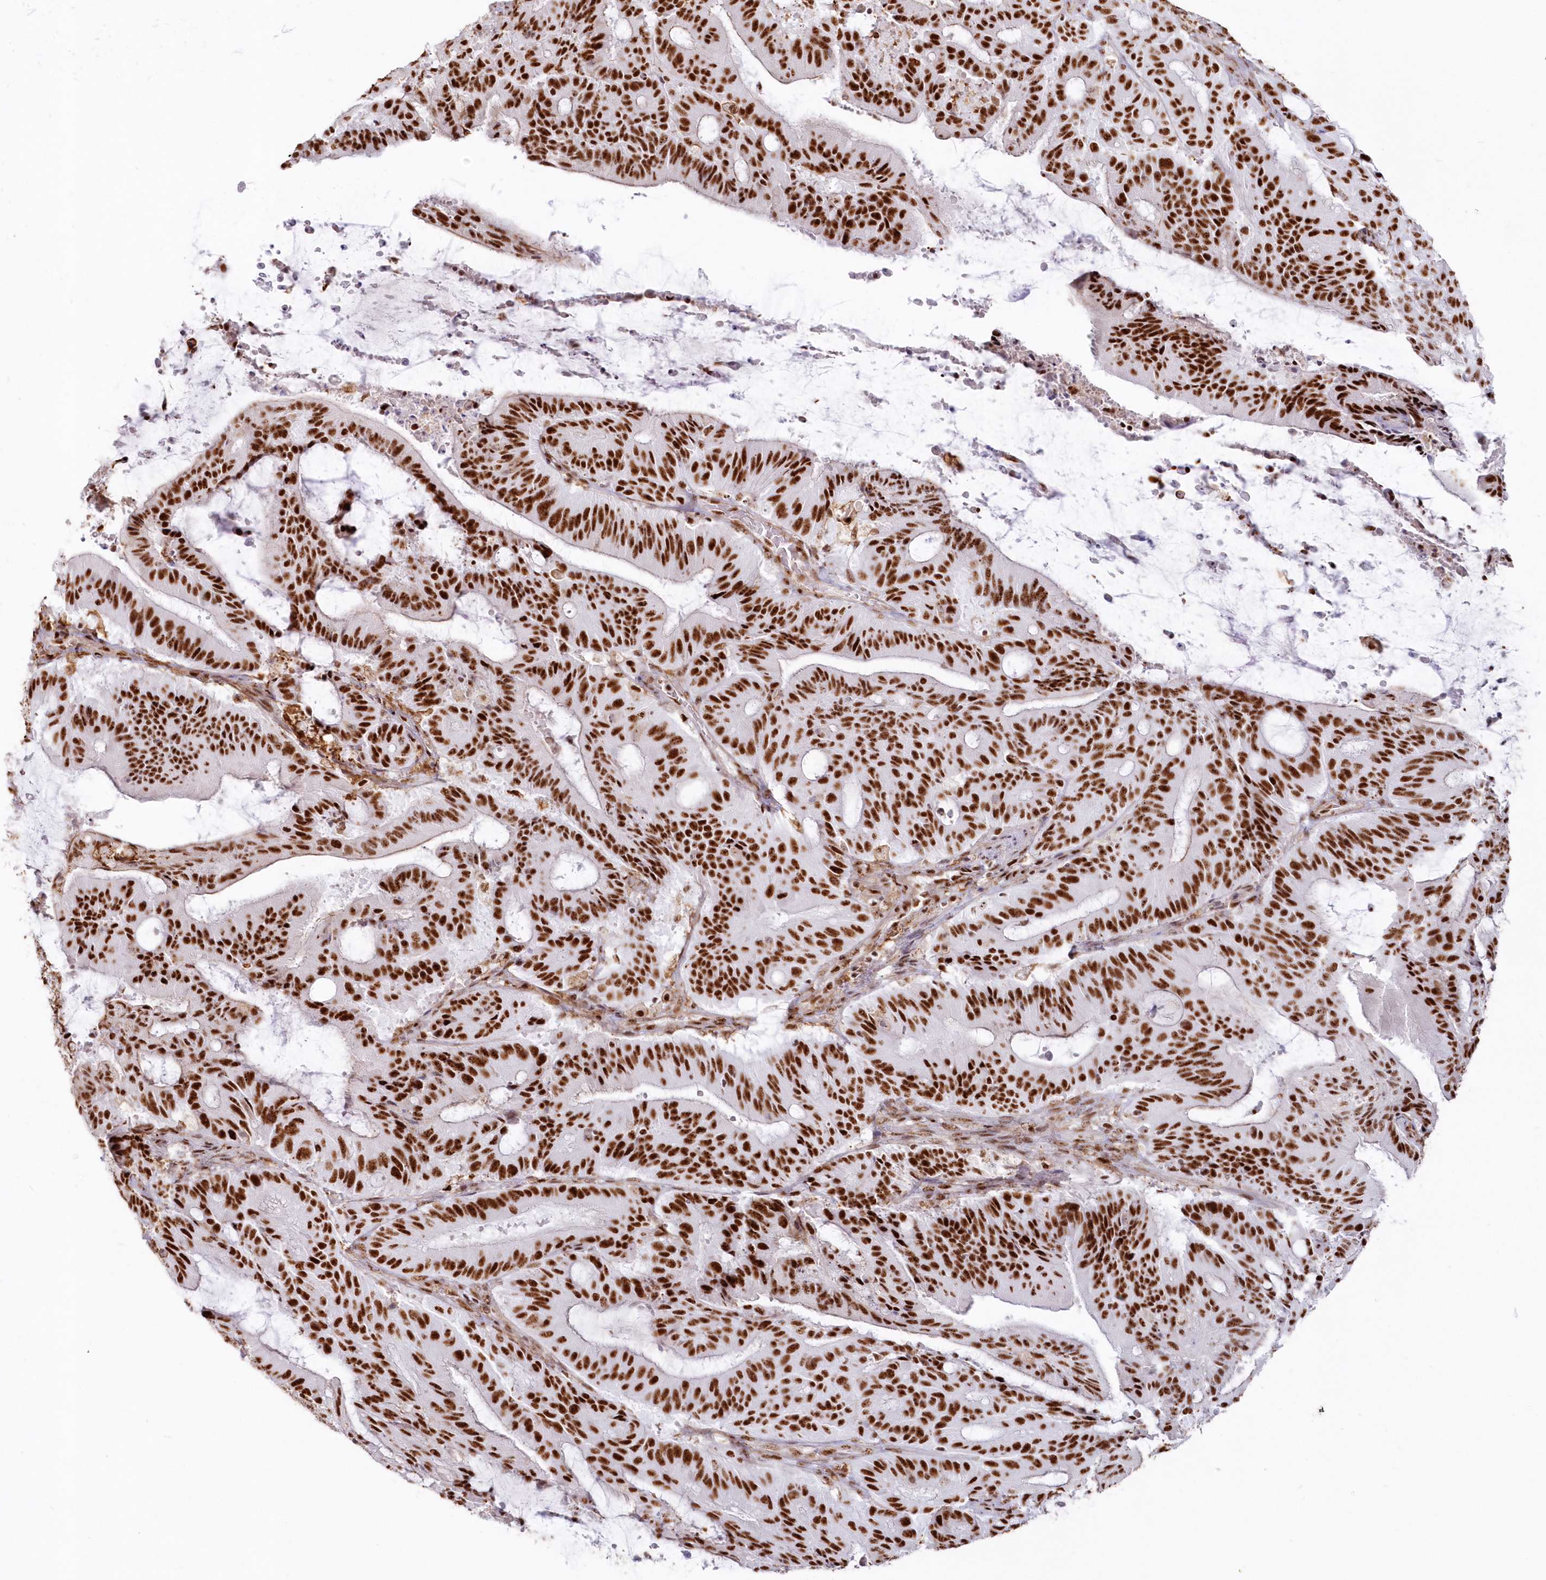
{"staining": {"intensity": "strong", "quantity": ">75%", "location": "nuclear"}, "tissue": "liver cancer", "cell_type": "Tumor cells", "image_type": "cancer", "snomed": [{"axis": "morphology", "description": "Normal tissue, NOS"}, {"axis": "morphology", "description": "Cholangiocarcinoma"}, {"axis": "topography", "description": "Liver"}, {"axis": "topography", "description": "Peripheral nerve tissue"}], "caption": "The image shows staining of cholangiocarcinoma (liver), revealing strong nuclear protein staining (brown color) within tumor cells.", "gene": "DDX46", "patient": {"sex": "female", "age": 73}}